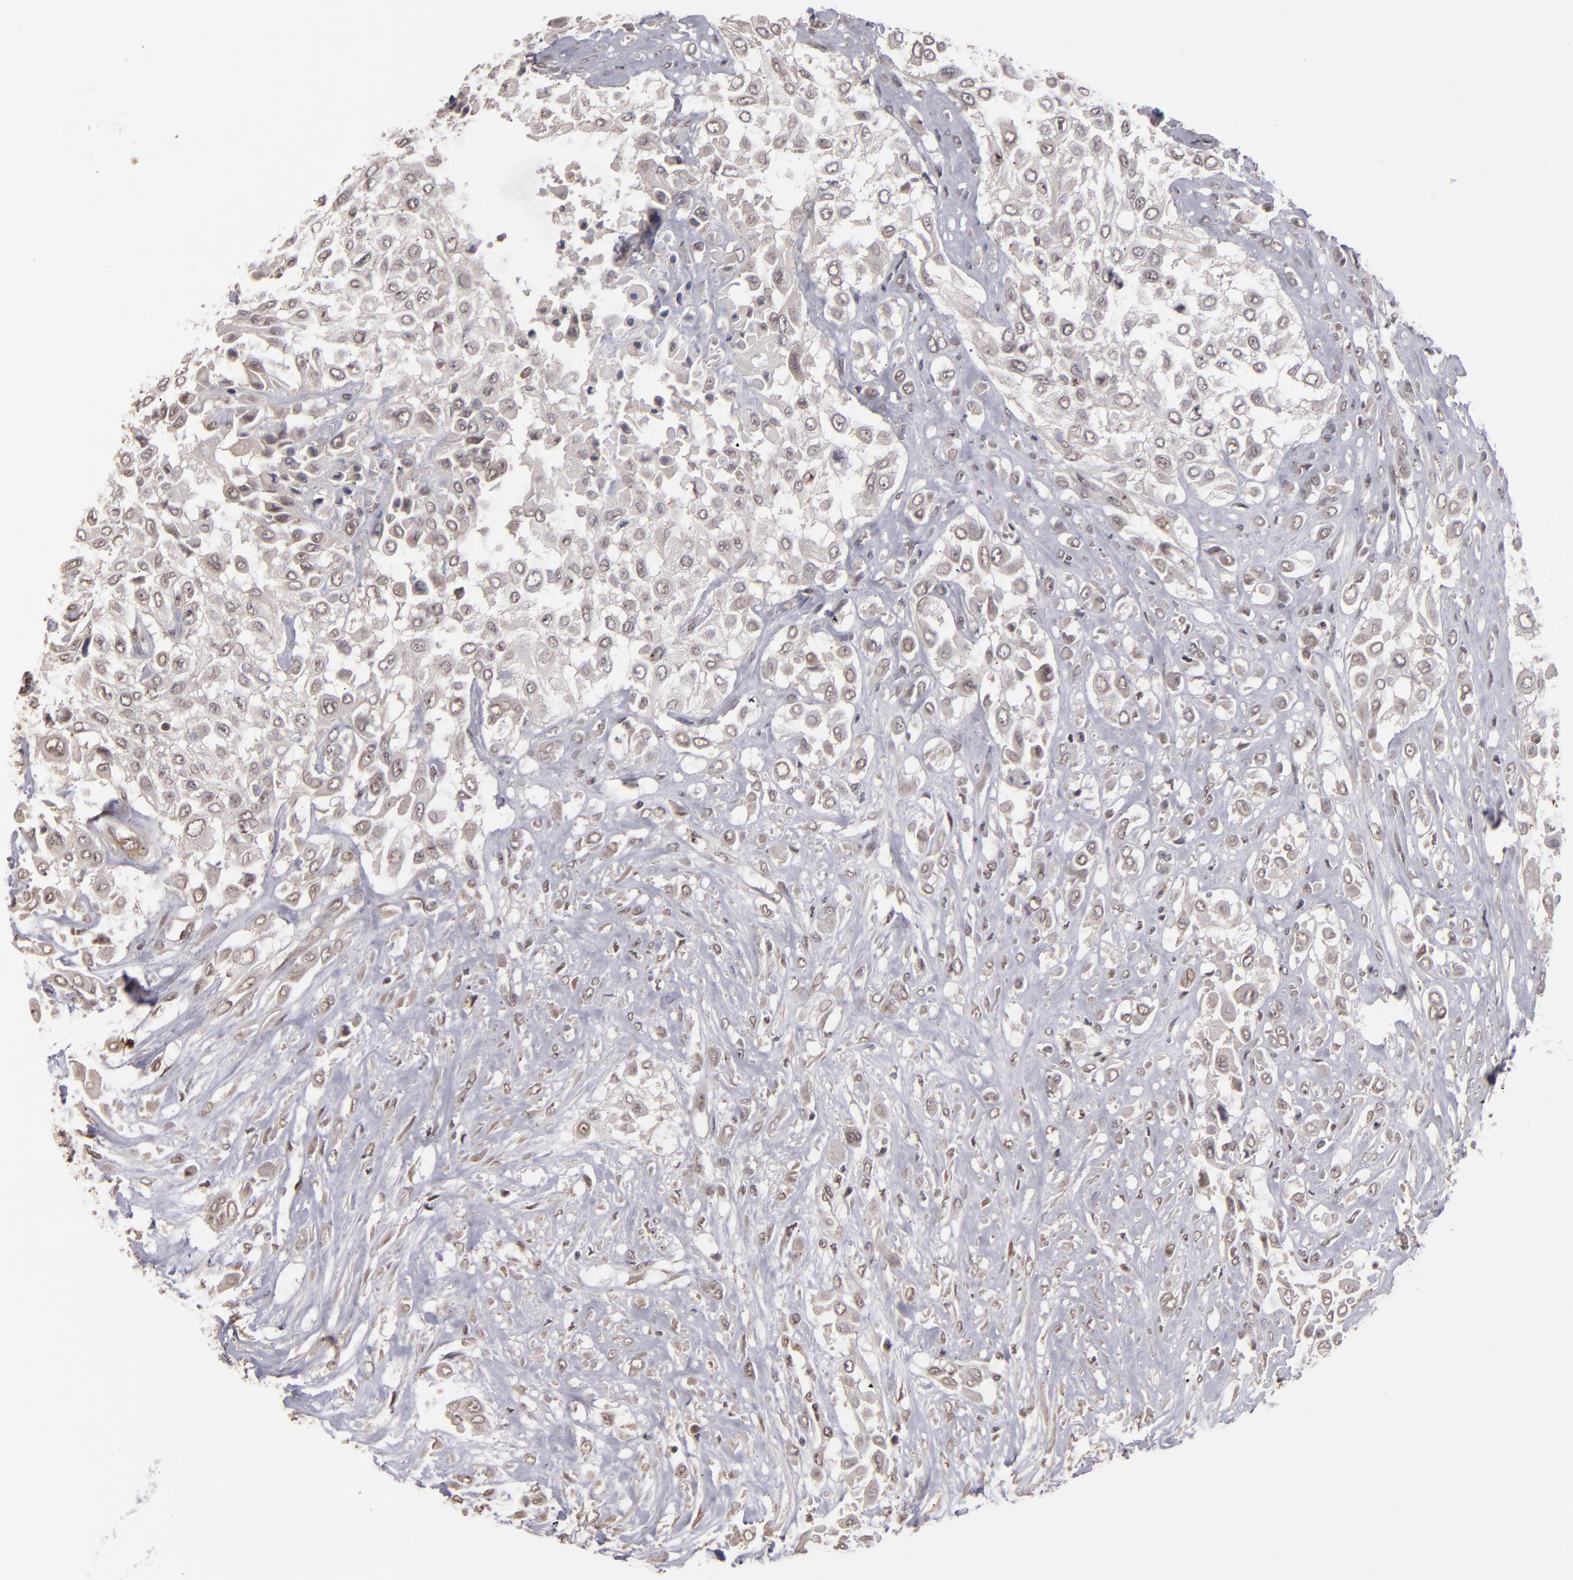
{"staining": {"intensity": "negative", "quantity": "none", "location": "none"}, "tissue": "urothelial cancer", "cell_type": "Tumor cells", "image_type": "cancer", "snomed": [{"axis": "morphology", "description": "Urothelial carcinoma, High grade"}, {"axis": "topography", "description": "Urinary bladder"}], "caption": "Tumor cells show no significant expression in urothelial cancer.", "gene": "DFFA", "patient": {"sex": "male", "age": 57}}